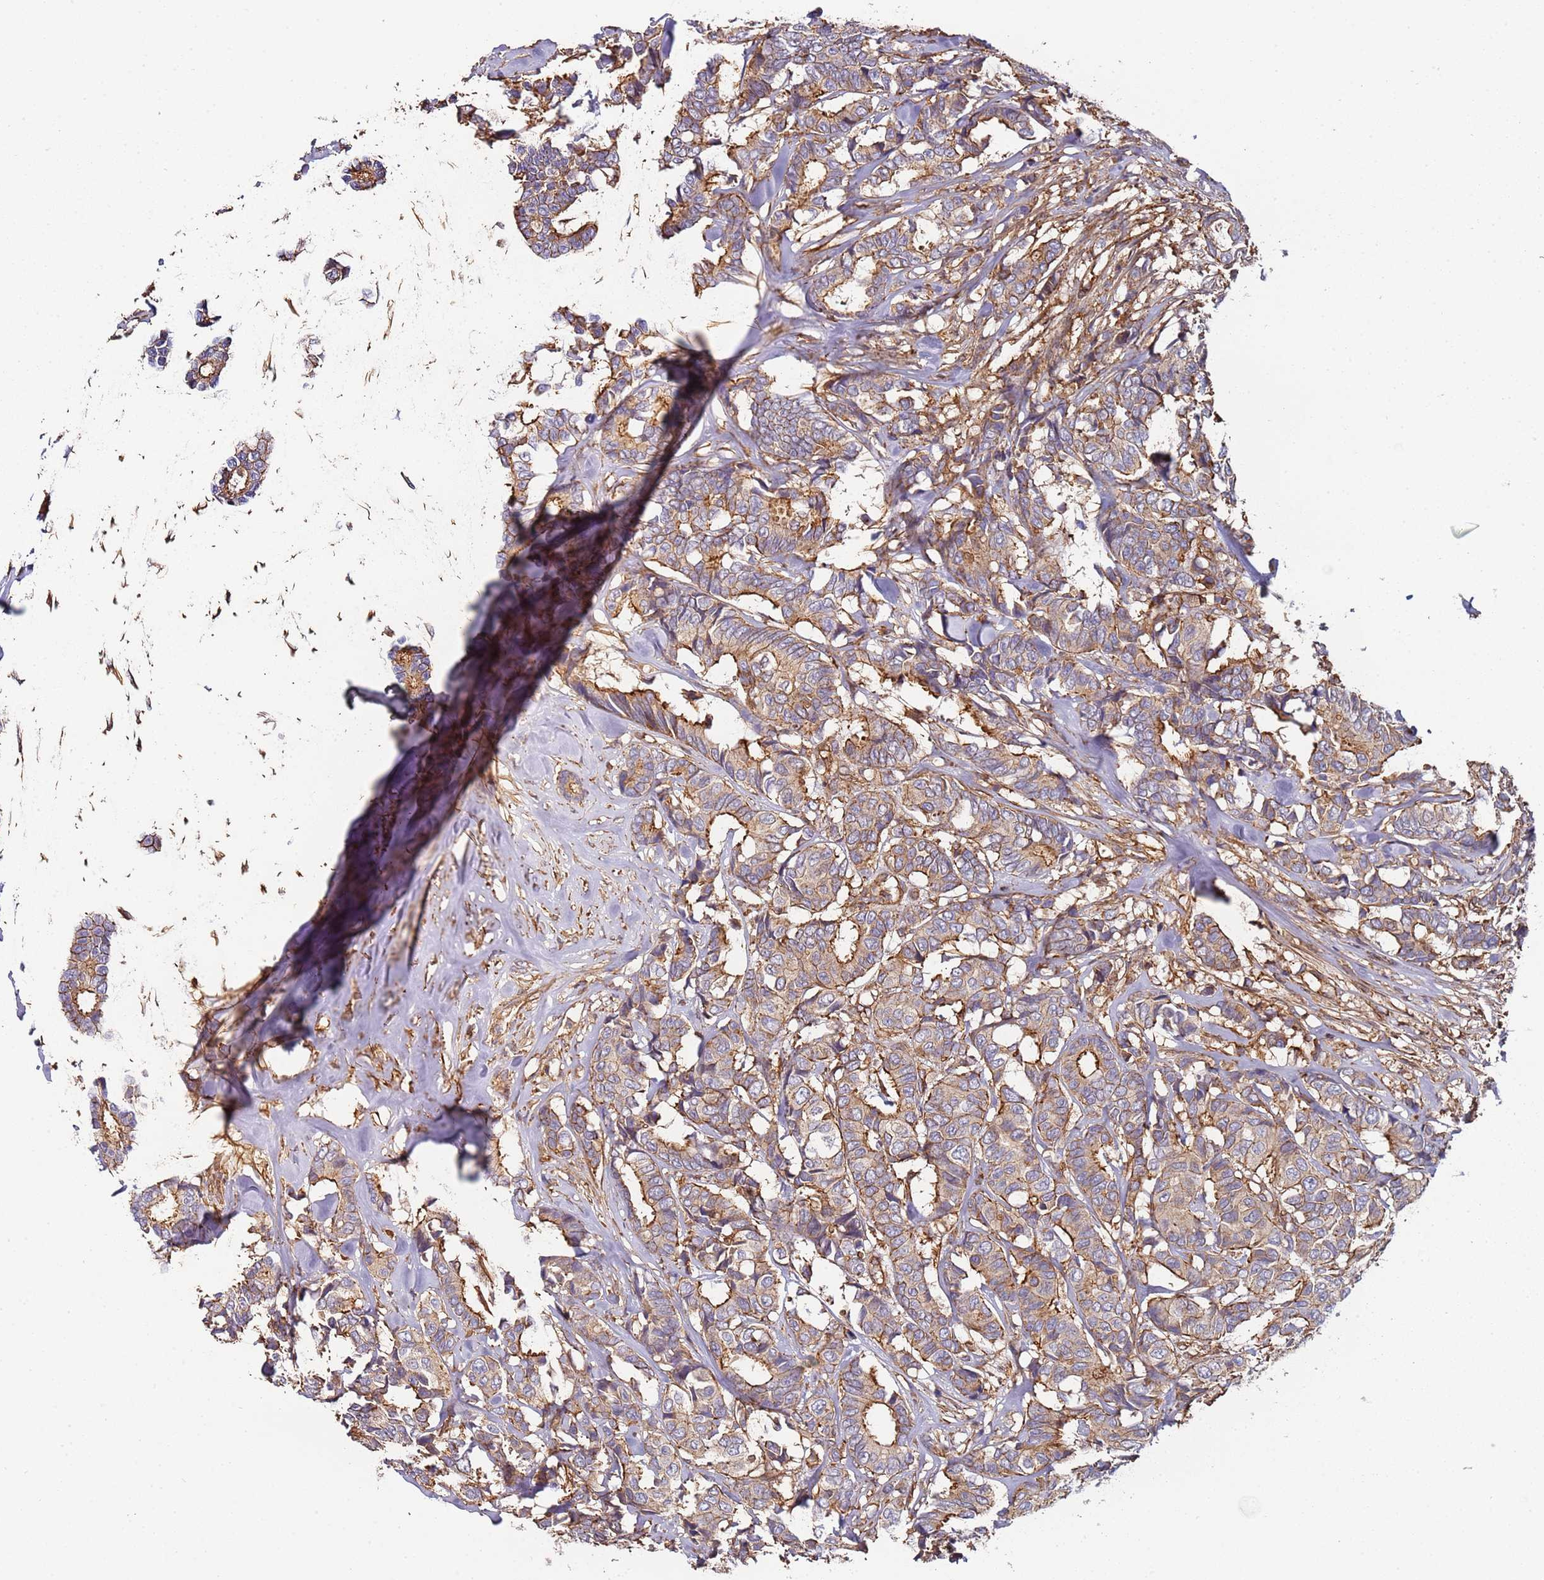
{"staining": {"intensity": "moderate", "quantity": "25%-75%", "location": "cytoplasmic/membranous"}, "tissue": "breast cancer", "cell_type": "Tumor cells", "image_type": "cancer", "snomed": [{"axis": "morphology", "description": "Duct carcinoma"}, {"axis": "topography", "description": "Breast"}], "caption": "Brown immunohistochemical staining in breast cancer (infiltrating ductal carcinoma) demonstrates moderate cytoplasmic/membranous positivity in about 25%-75% of tumor cells.", "gene": "CYP2U1", "patient": {"sex": "female", "age": 87}}